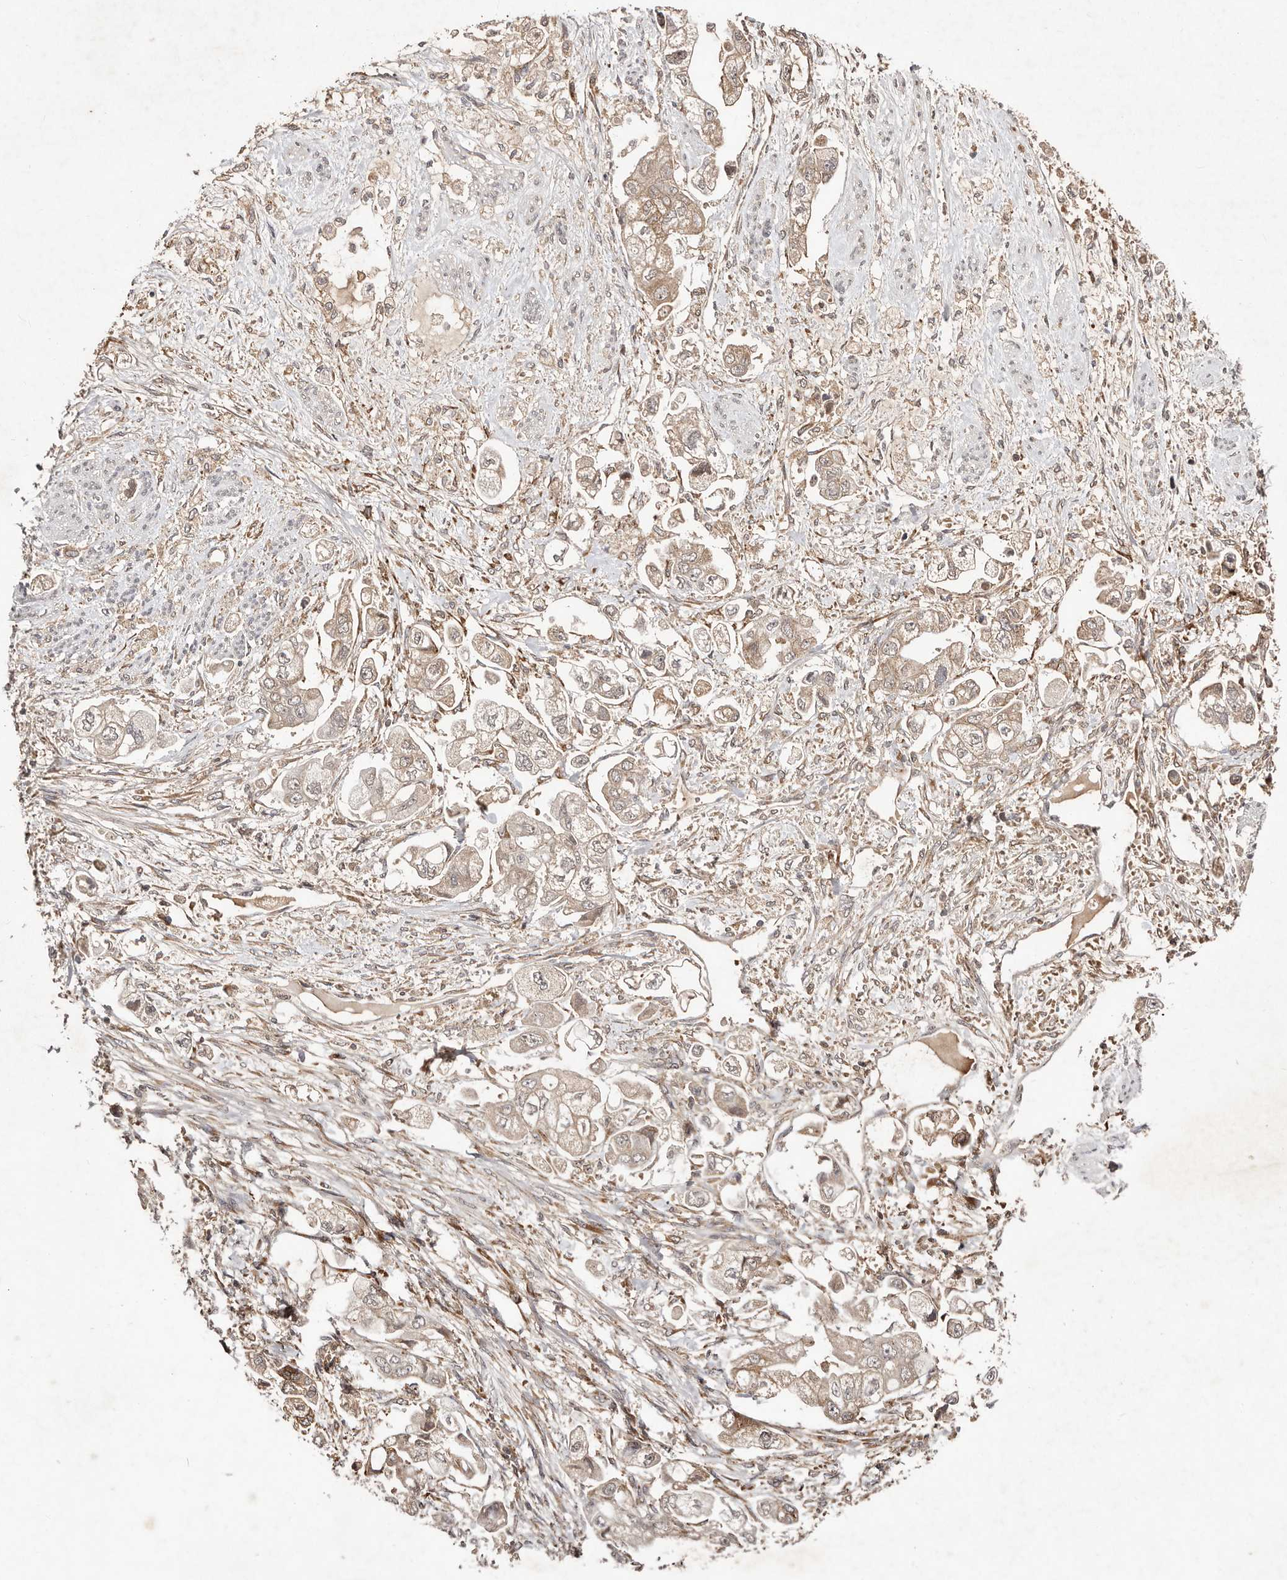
{"staining": {"intensity": "weak", "quantity": "25%-75%", "location": "cytoplasmic/membranous"}, "tissue": "stomach cancer", "cell_type": "Tumor cells", "image_type": "cancer", "snomed": [{"axis": "morphology", "description": "Adenocarcinoma, NOS"}, {"axis": "topography", "description": "Stomach"}], "caption": "Protein staining exhibits weak cytoplasmic/membranous expression in about 25%-75% of tumor cells in stomach cancer (adenocarcinoma).", "gene": "BICRAL", "patient": {"sex": "male", "age": 62}}